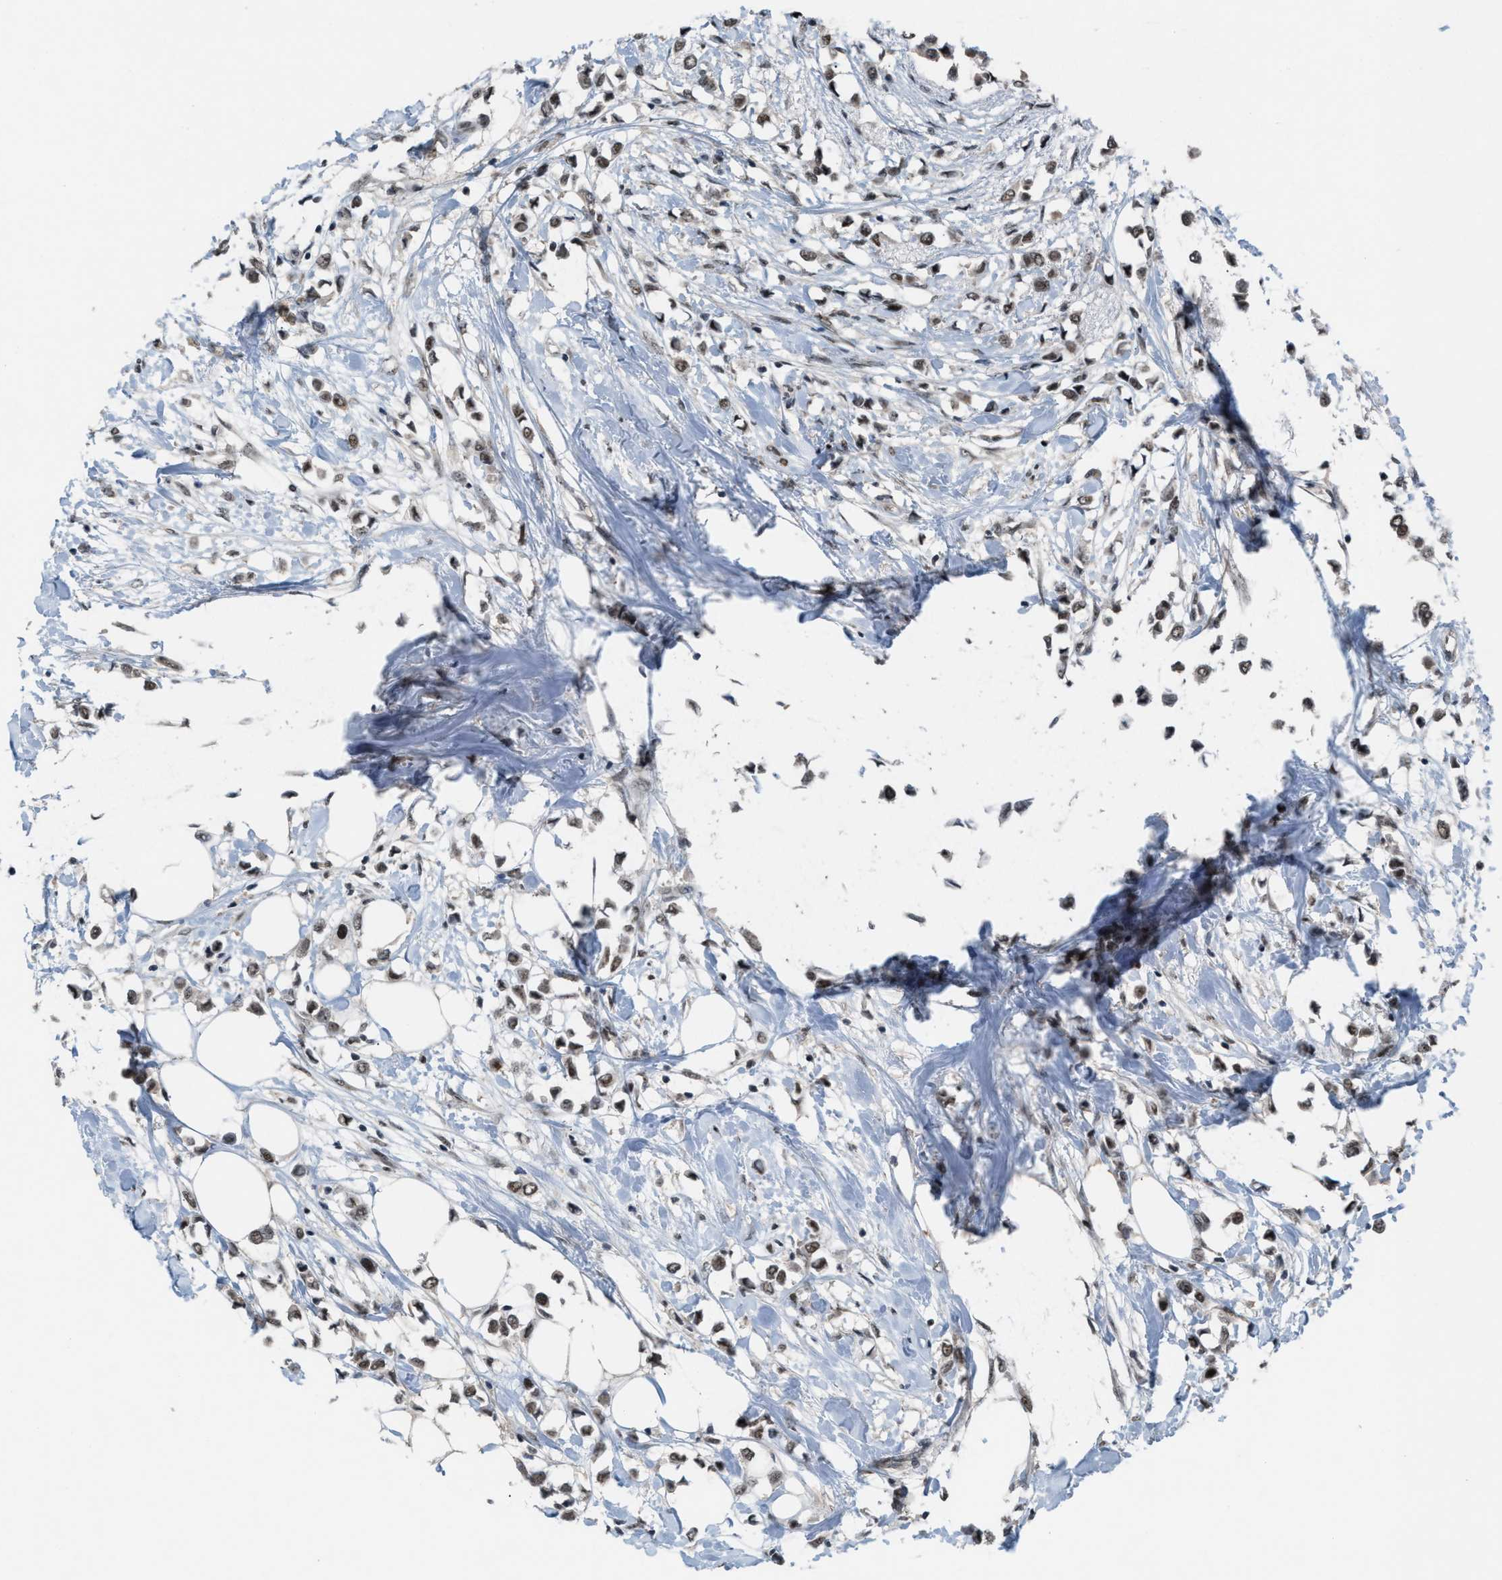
{"staining": {"intensity": "moderate", "quantity": ">75%", "location": "nuclear"}, "tissue": "breast cancer", "cell_type": "Tumor cells", "image_type": "cancer", "snomed": [{"axis": "morphology", "description": "Lobular carcinoma"}, {"axis": "topography", "description": "Breast"}], "caption": "This histopathology image shows IHC staining of breast cancer, with medium moderate nuclear positivity in about >75% of tumor cells.", "gene": "PRPF4", "patient": {"sex": "female", "age": 51}}